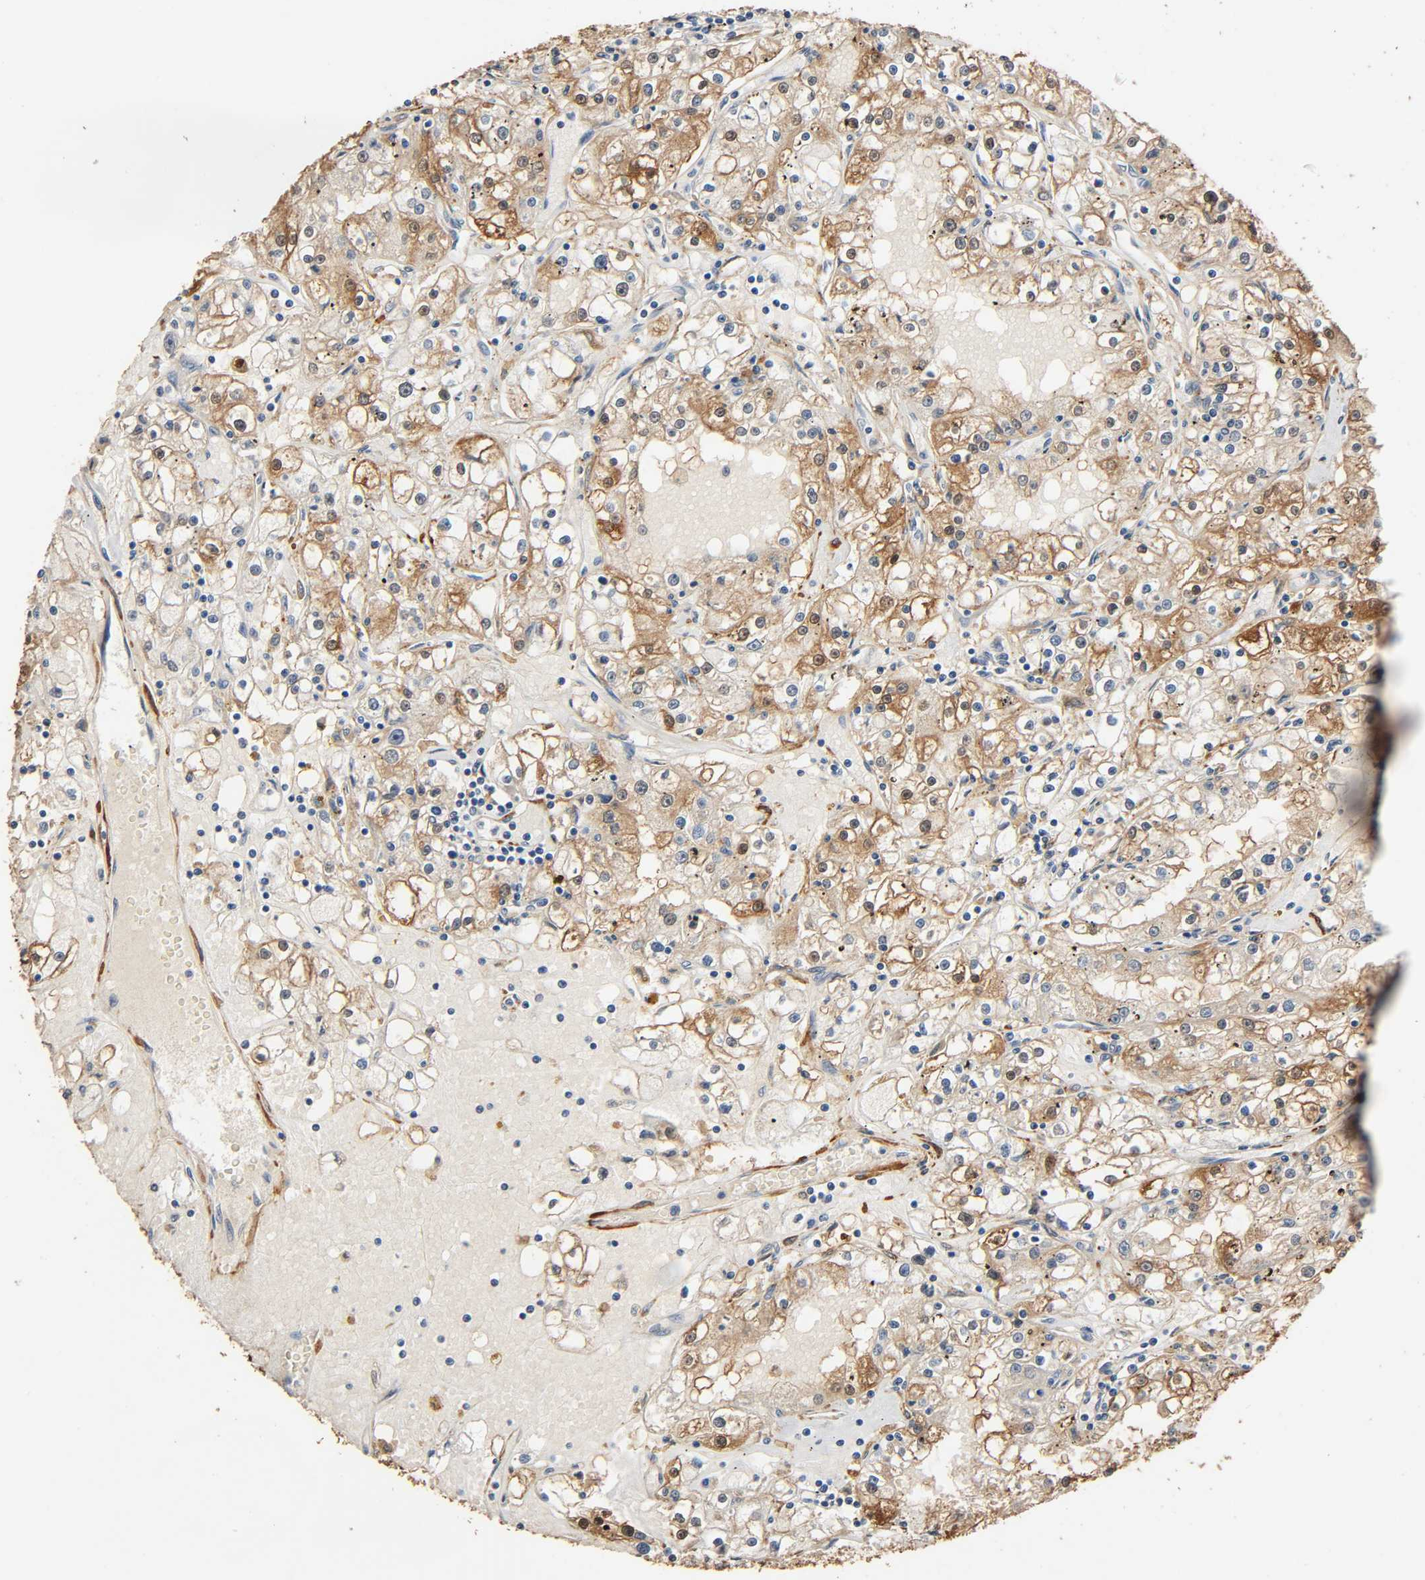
{"staining": {"intensity": "moderate", "quantity": ">75%", "location": "cytoplasmic/membranous,nuclear"}, "tissue": "renal cancer", "cell_type": "Tumor cells", "image_type": "cancer", "snomed": [{"axis": "morphology", "description": "Adenocarcinoma, NOS"}, {"axis": "topography", "description": "Kidney"}], "caption": "Tumor cells exhibit medium levels of moderate cytoplasmic/membranous and nuclear staining in approximately >75% of cells in human renal cancer (adenocarcinoma).", "gene": "GSTA3", "patient": {"sex": "male", "age": 56}}